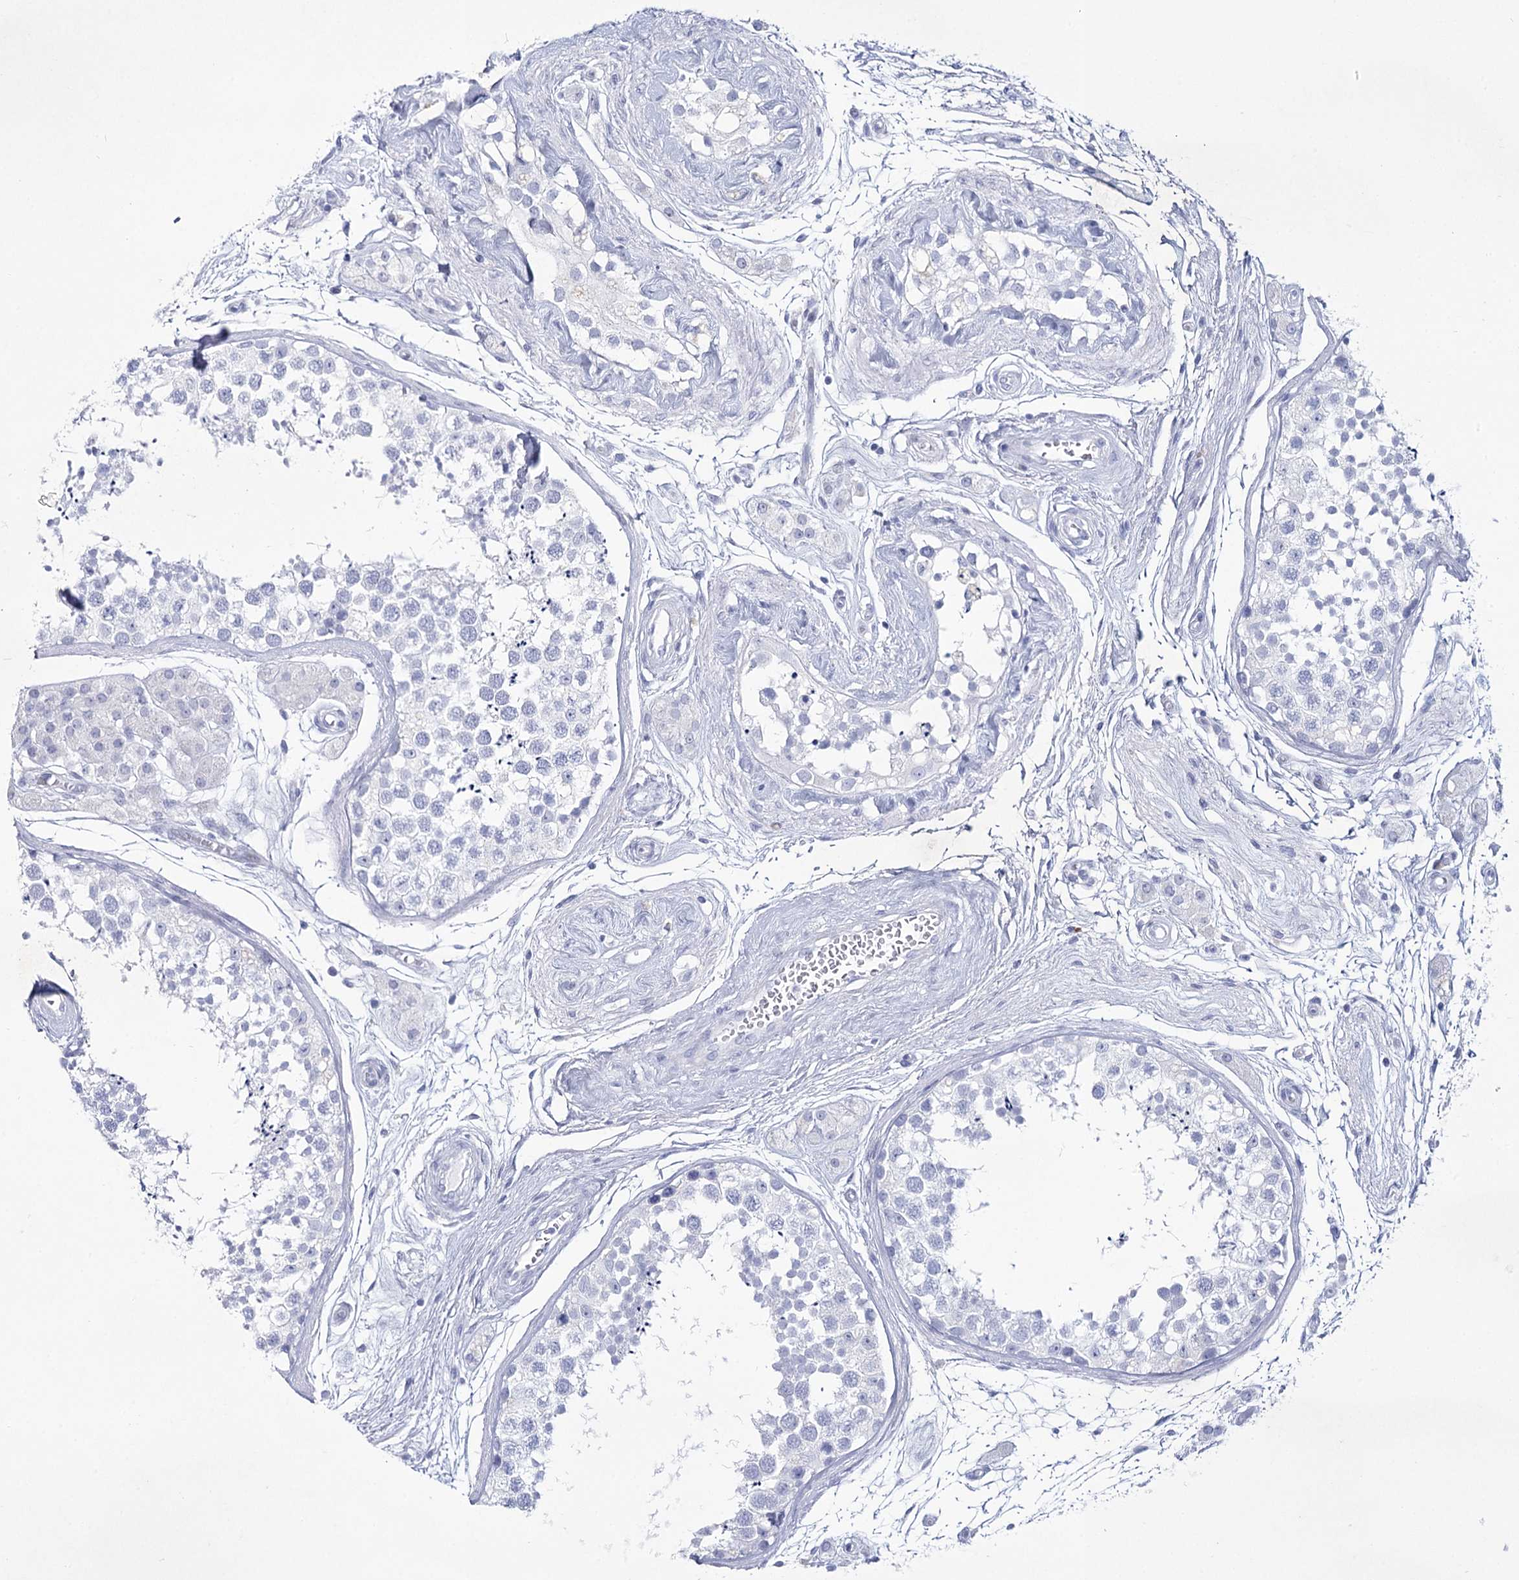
{"staining": {"intensity": "negative", "quantity": "none", "location": "none"}, "tissue": "testis", "cell_type": "Cells in seminiferous ducts", "image_type": "normal", "snomed": [{"axis": "morphology", "description": "Normal tissue, NOS"}, {"axis": "topography", "description": "Testis"}], "caption": "This is an IHC image of benign human testis. There is no staining in cells in seminiferous ducts.", "gene": "RNF186", "patient": {"sex": "male", "age": 56}}